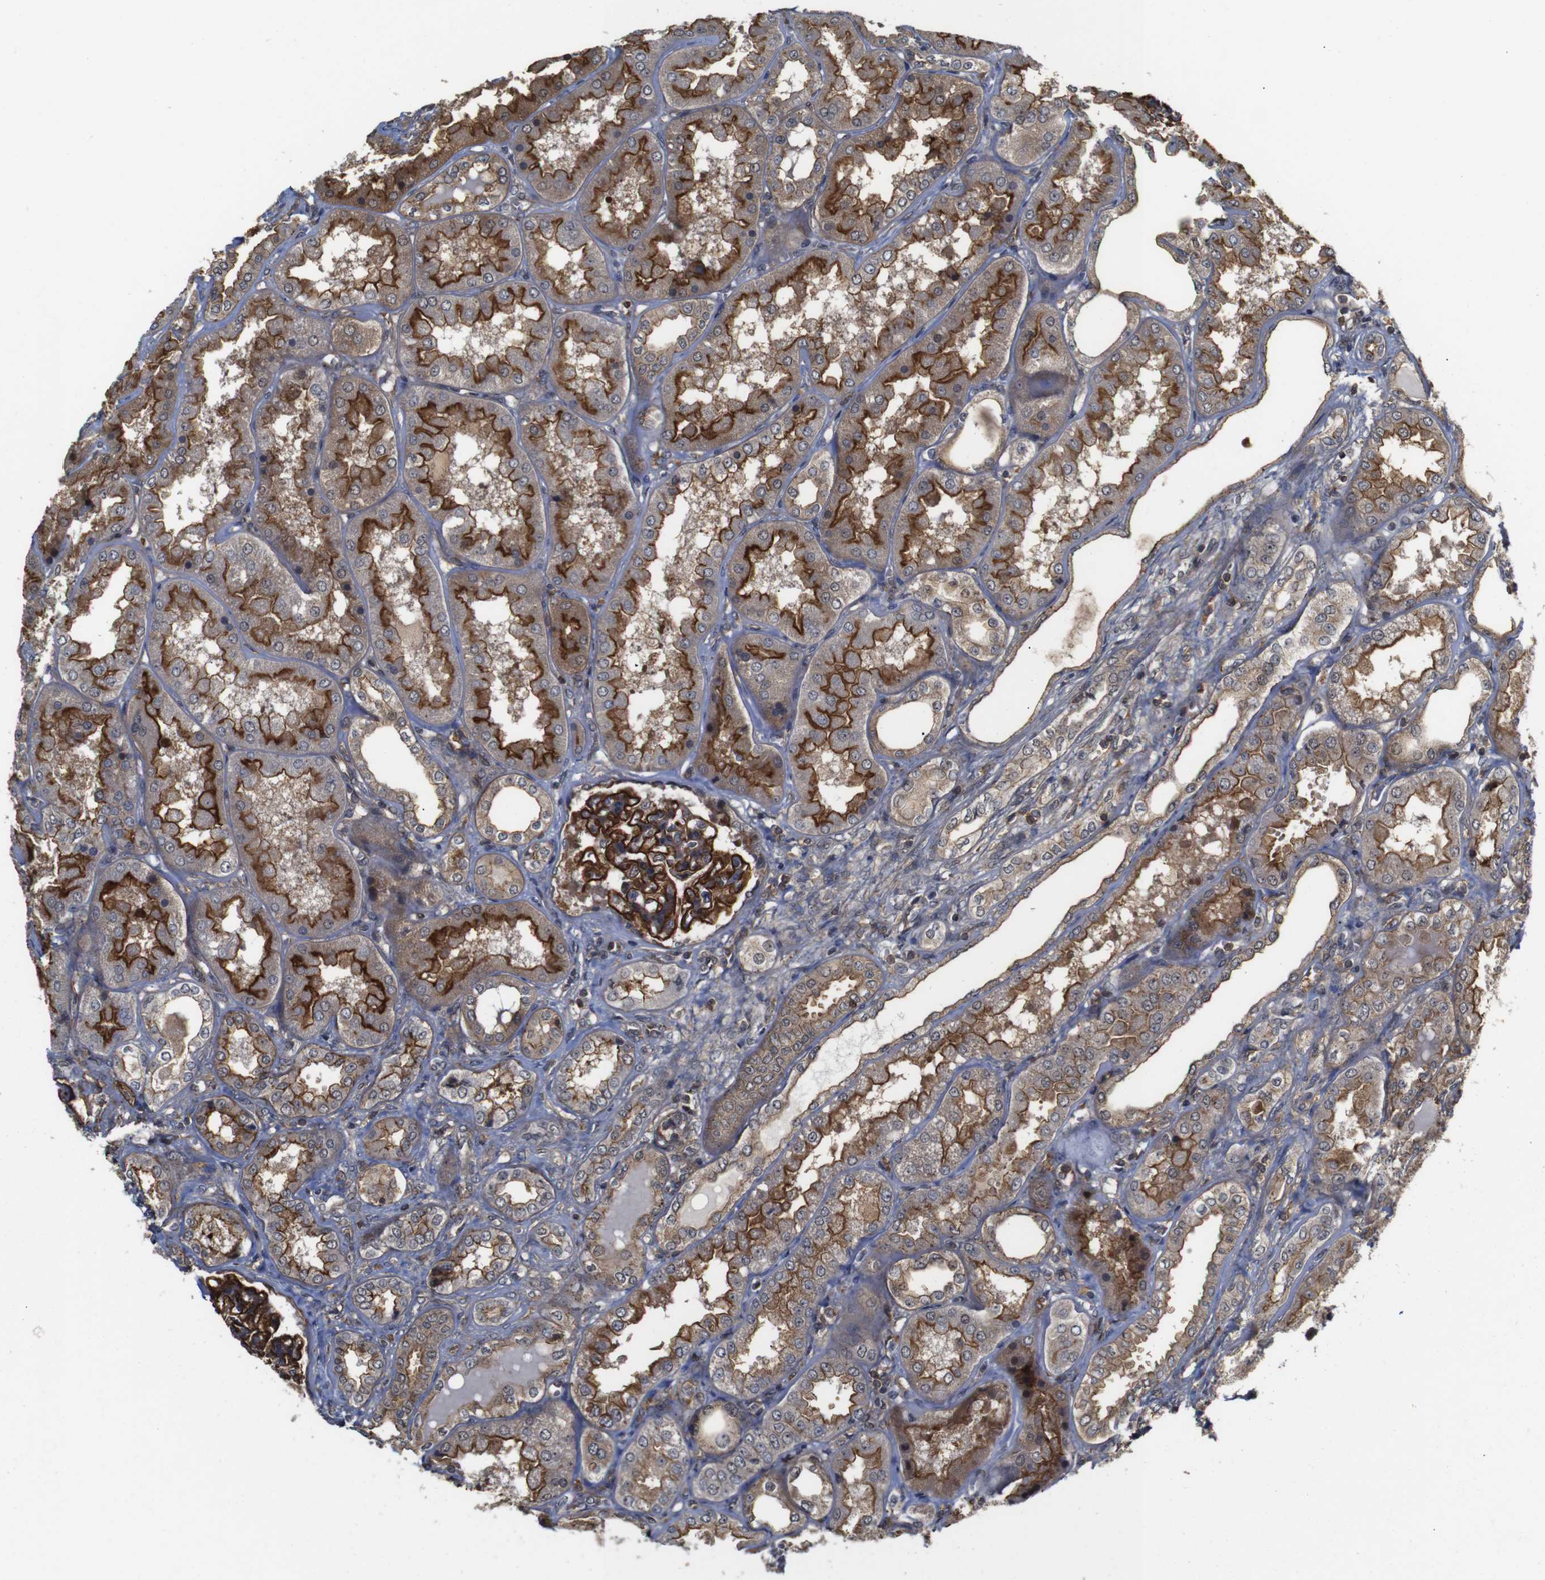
{"staining": {"intensity": "strong", "quantity": ">75%", "location": "cytoplasmic/membranous"}, "tissue": "kidney", "cell_type": "Cells in glomeruli", "image_type": "normal", "snomed": [{"axis": "morphology", "description": "Normal tissue, NOS"}, {"axis": "topography", "description": "Kidney"}], "caption": "This micrograph demonstrates immunohistochemistry staining of unremarkable human kidney, with high strong cytoplasmic/membranous staining in about >75% of cells in glomeruli.", "gene": "NANOS1", "patient": {"sex": "female", "age": 56}}